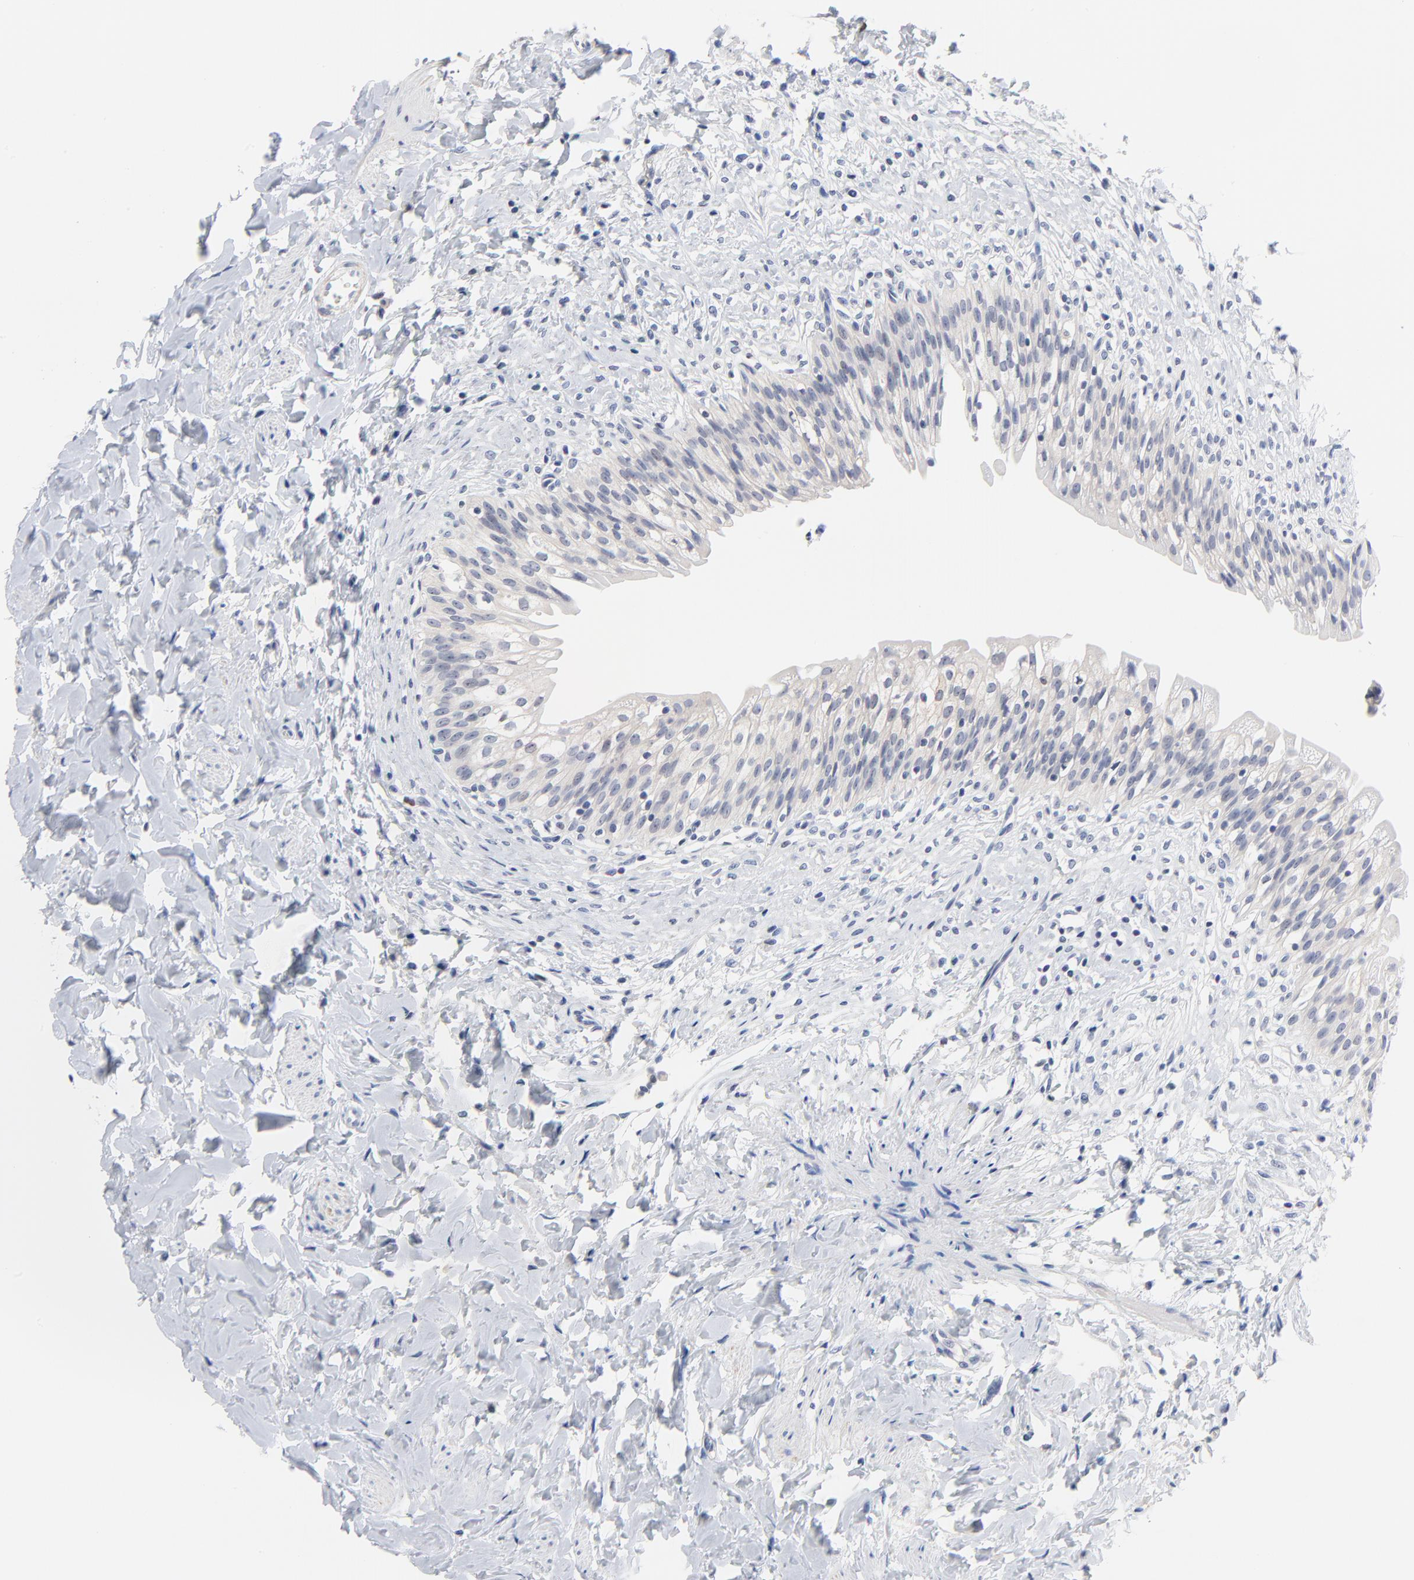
{"staining": {"intensity": "weak", "quantity": ">75%", "location": "cytoplasmic/membranous"}, "tissue": "urinary bladder", "cell_type": "Urothelial cells", "image_type": "normal", "snomed": [{"axis": "morphology", "description": "Normal tissue, NOS"}, {"axis": "morphology", "description": "Inflammation, NOS"}, {"axis": "topography", "description": "Urinary bladder"}], "caption": "Brown immunohistochemical staining in benign human urinary bladder reveals weak cytoplasmic/membranous expression in about >75% of urothelial cells.", "gene": "AADAC", "patient": {"sex": "female", "age": 80}}